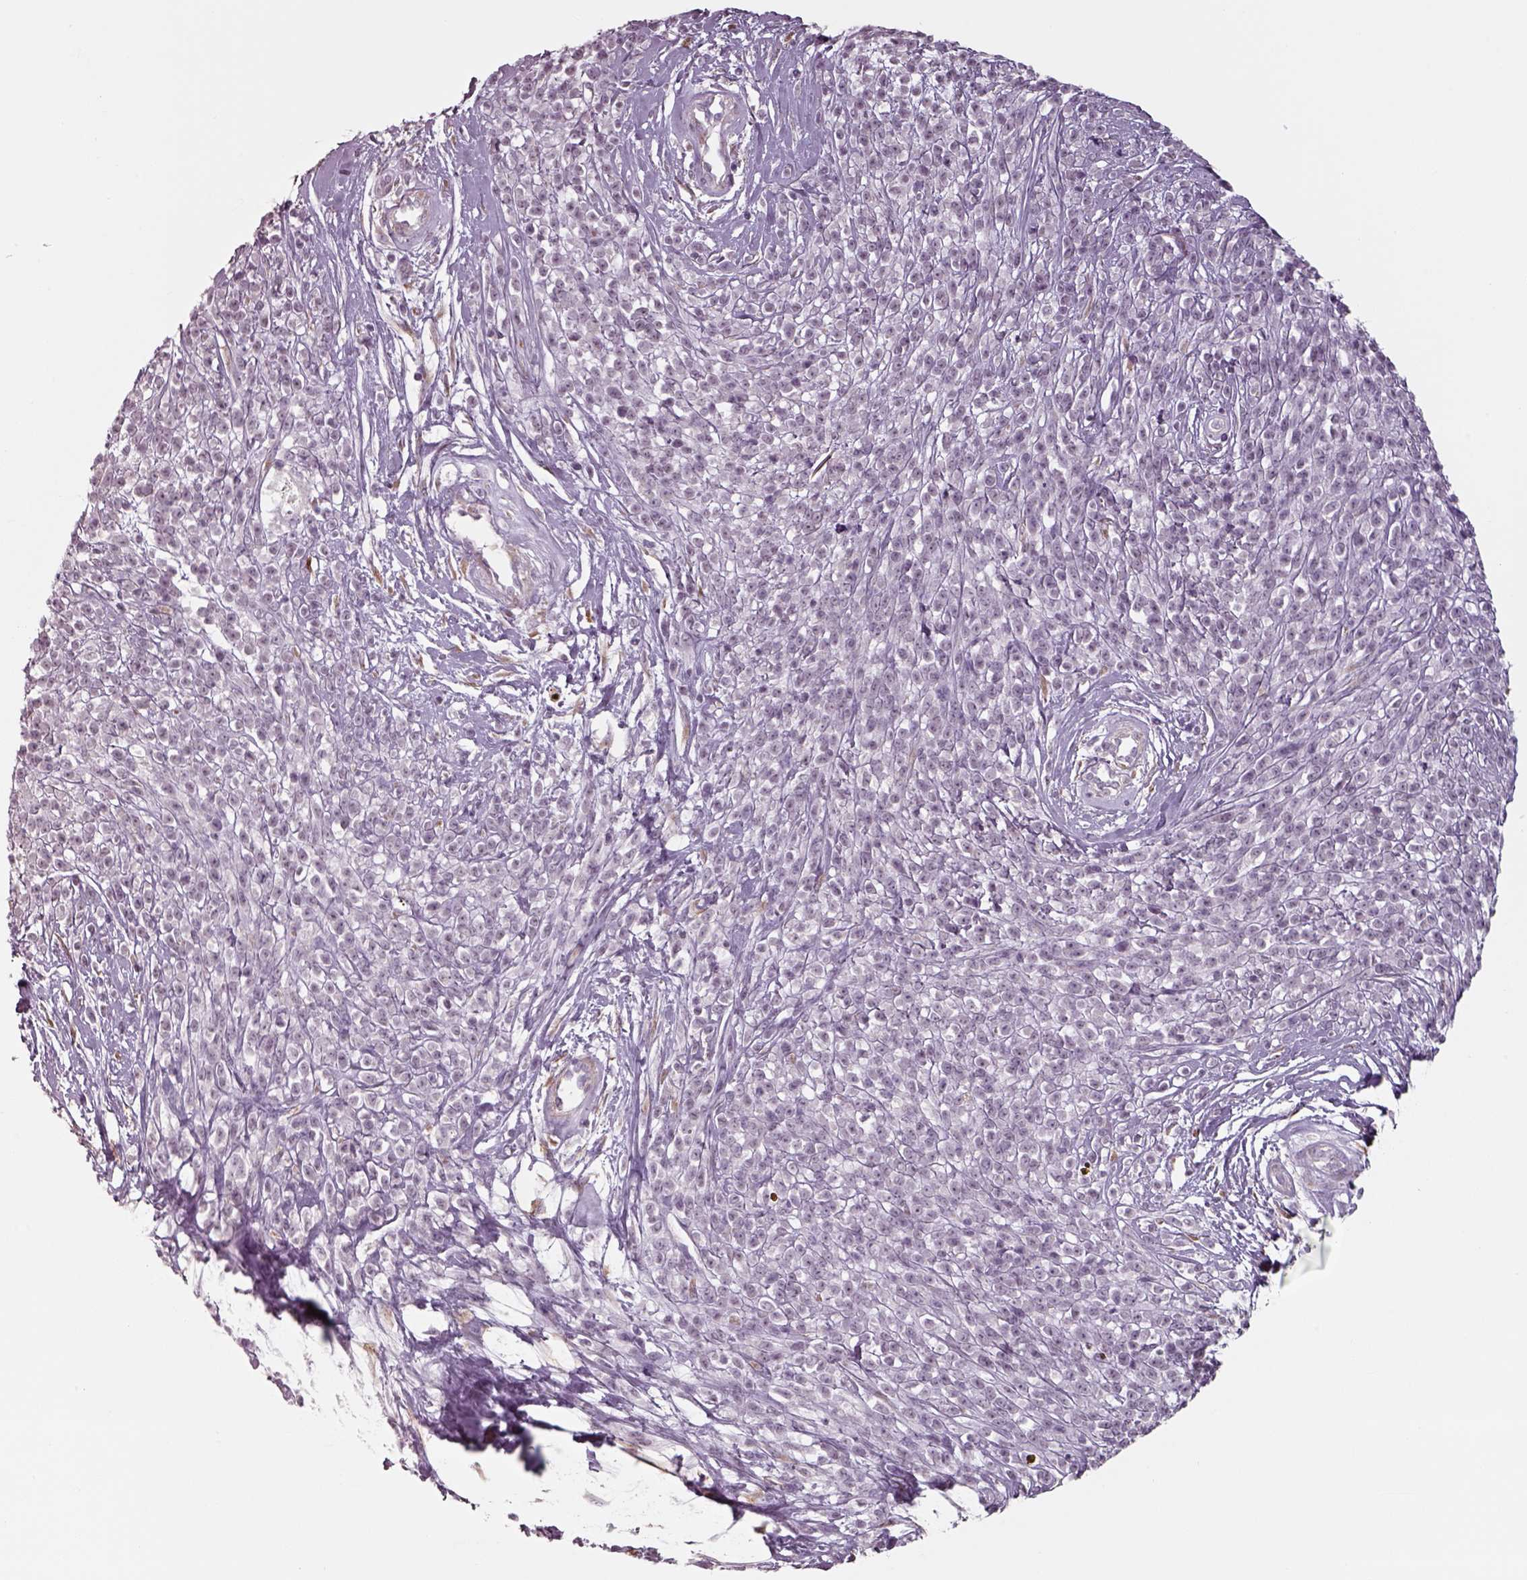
{"staining": {"intensity": "negative", "quantity": "none", "location": "none"}, "tissue": "melanoma", "cell_type": "Tumor cells", "image_type": "cancer", "snomed": [{"axis": "morphology", "description": "Malignant melanoma, NOS"}, {"axis": "topography", "description": "Skin"}, {"axis": "topography", "description": "Skin of trunk"}], "caption": "DAB immunohistochemical staining of human melanoma shows no significant staining in tumor cells. (IHC, brightfield microscopy, high magnification).", "gene": "SEPTIN14", "patient": {"sex": "male", "age": 74}}